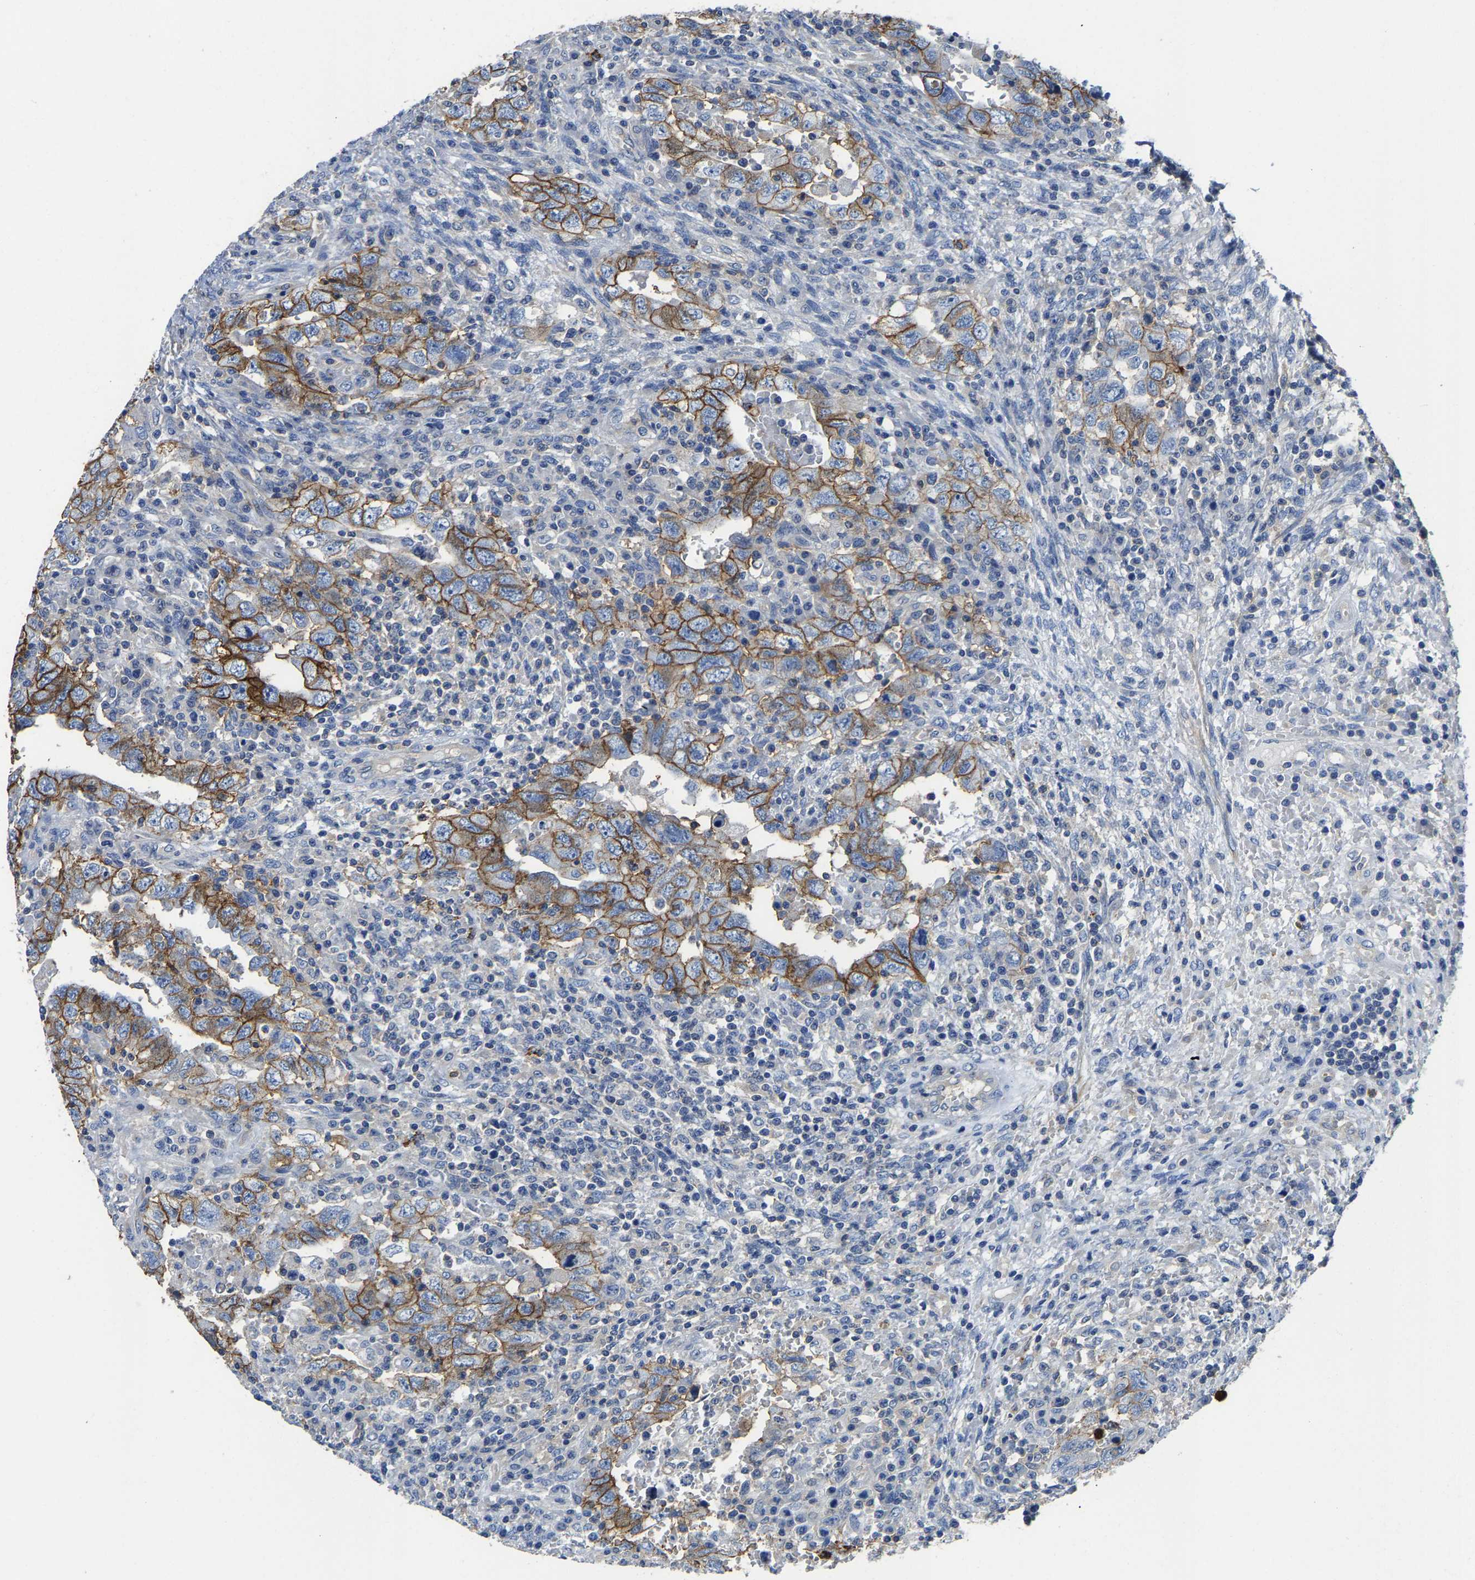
{"staining": {"intensity": "moderate", "quantity": "25%-75%", "location": "cytoplasmic/membranous"}, "tissue": "testis cancer", "cell_type": "Tumor cells", "image_type": "cancer", "snomed": [{"axis": "morphology", "description": "Carcinoma, Embryonal, NOS"}, {"axis": "topography", "description": "Testis"}], "caption": "This is a micrograph of immunohistochemistry staining of testis cancer (embryonal carcinoma), which shows moderate staining in the cytoplasmic/membranous of tumor cells.", "gene": "TRAF6", "patient": {"sex": "male", "age": 26}}